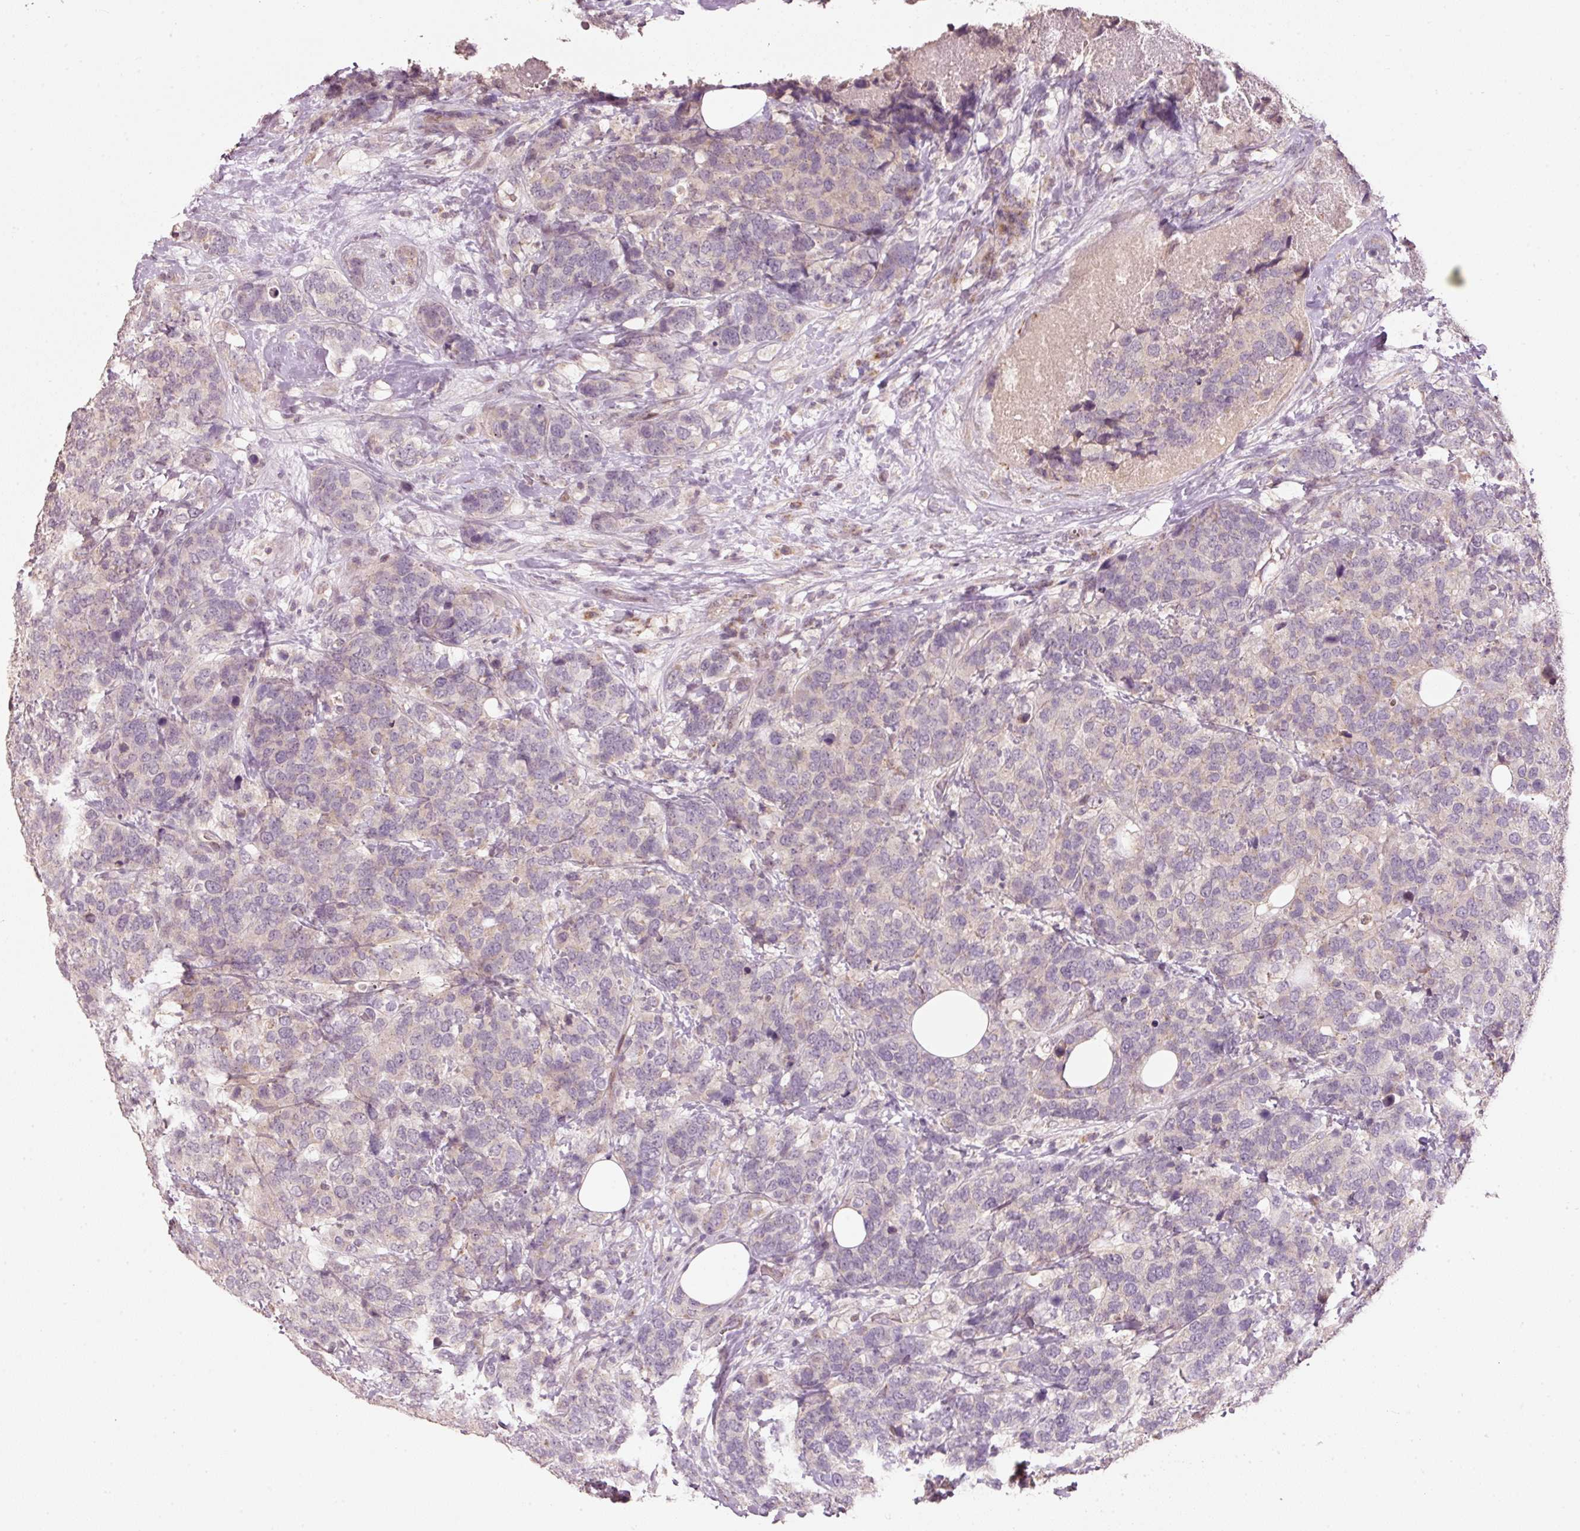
{"staining": {"intensity": "negative", "quantity": "none", "location": "none"}, "tissue": "breast cancer", "cell_type": "Tumor cells", "image_type": "cancer", "snomed": [{"axis": "morphology", "description": "Lobular carcinoma"}, {"axis": "topography", "description": "Breast"}], "caption": "Breast cancer (lobular carcinoma) stained for a protein using immunohistochemistry reveals no positivity tumor cells.", "gene": "TOB2", "patient": {"sex": "female", "age": 59}}